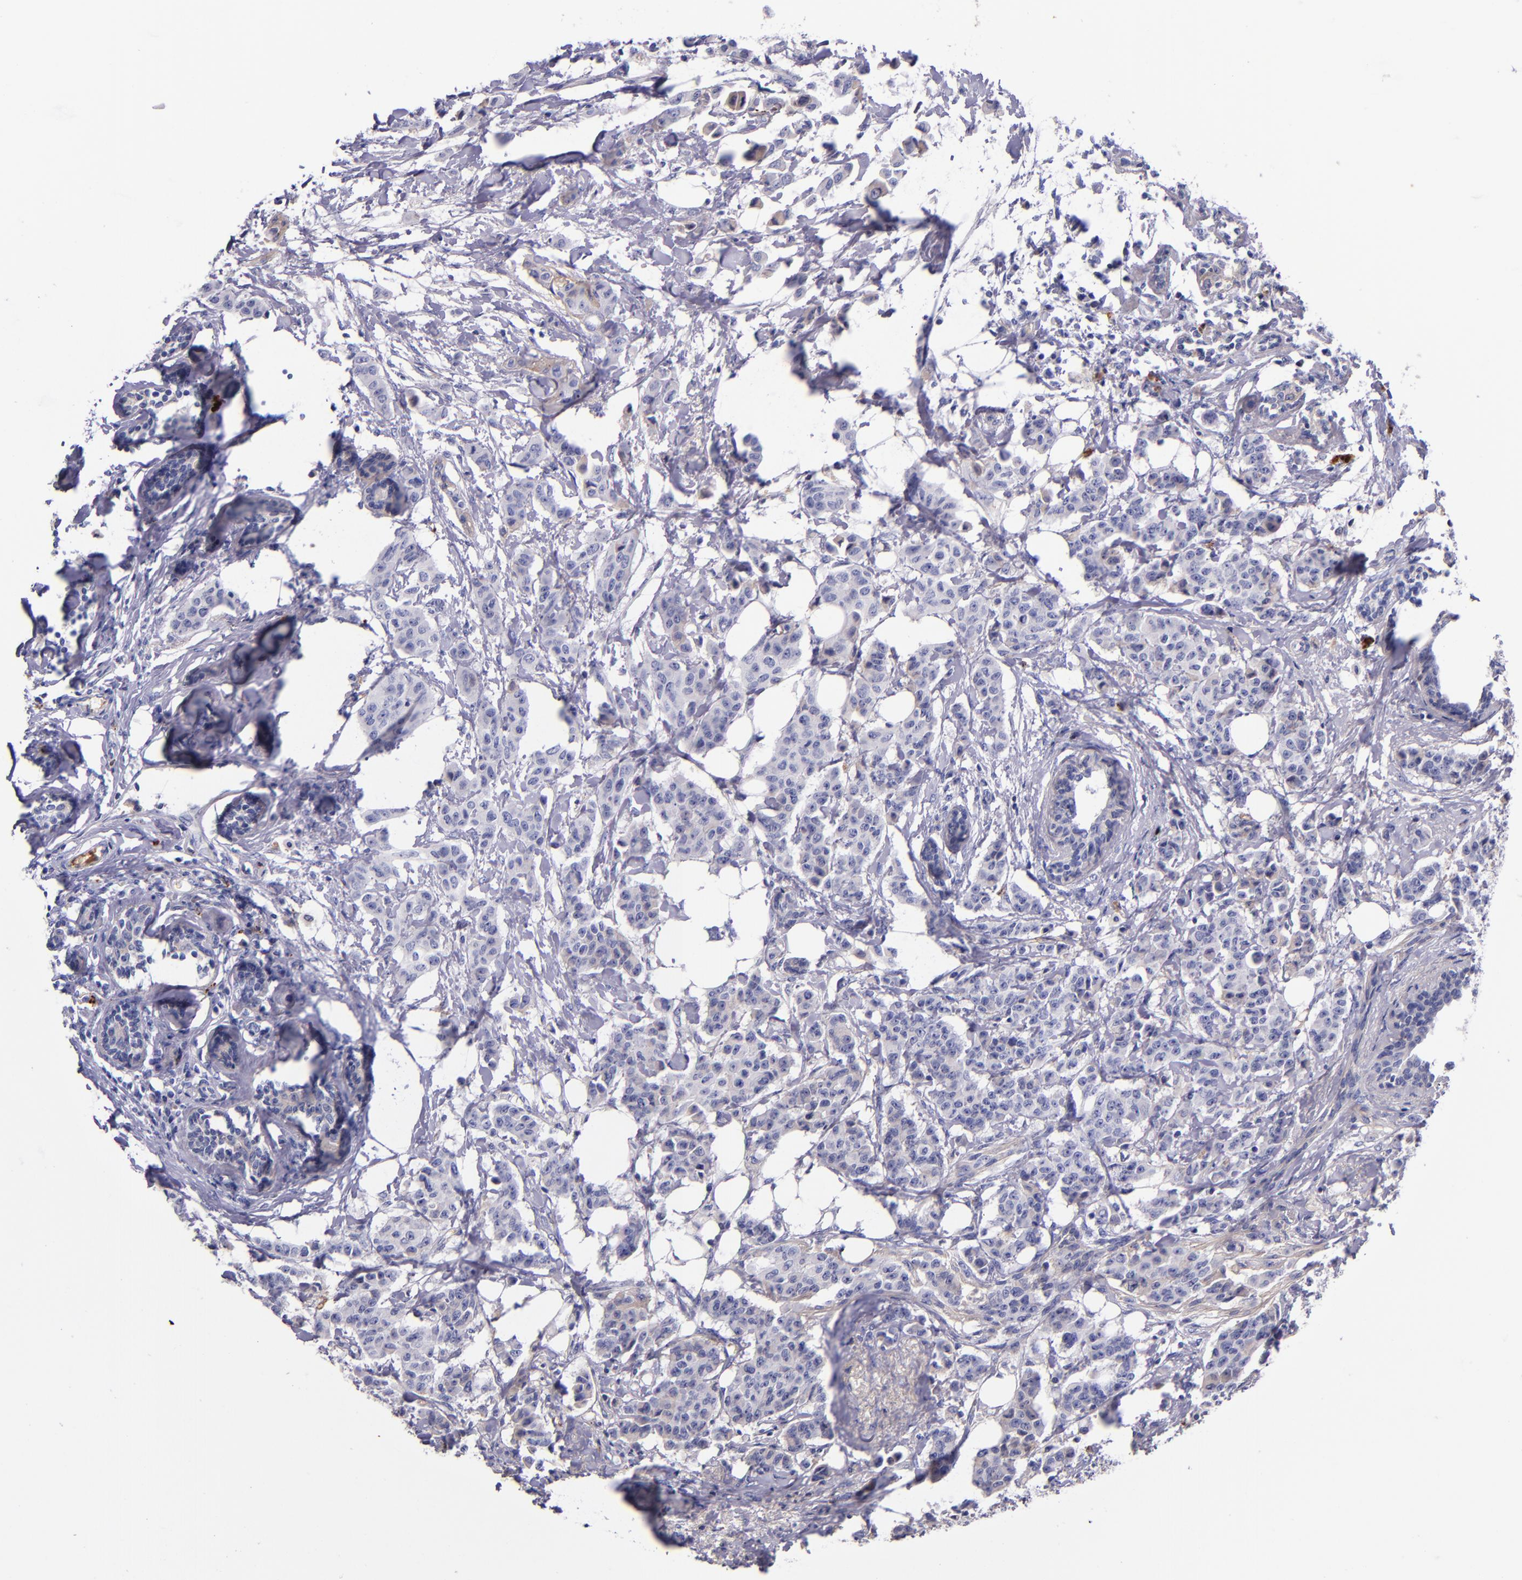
{"staining": {"intensity": "negative", "quantity": "none", "location": "none"}, "tissue": "breast cancer", "cell_type": "Tumor cells", "image_type": "cancer", "snomed": [{"axis": "morphology", "description": "Duct carcinoma"}, {"axis": "topography", "description": "Breast"}], "caption": "There is no significant expression in tumor cells of breast cancer (invasive ductal carcinoma).", "gene": "KNG1", "patient": {"sex": "female", "age": 40}}